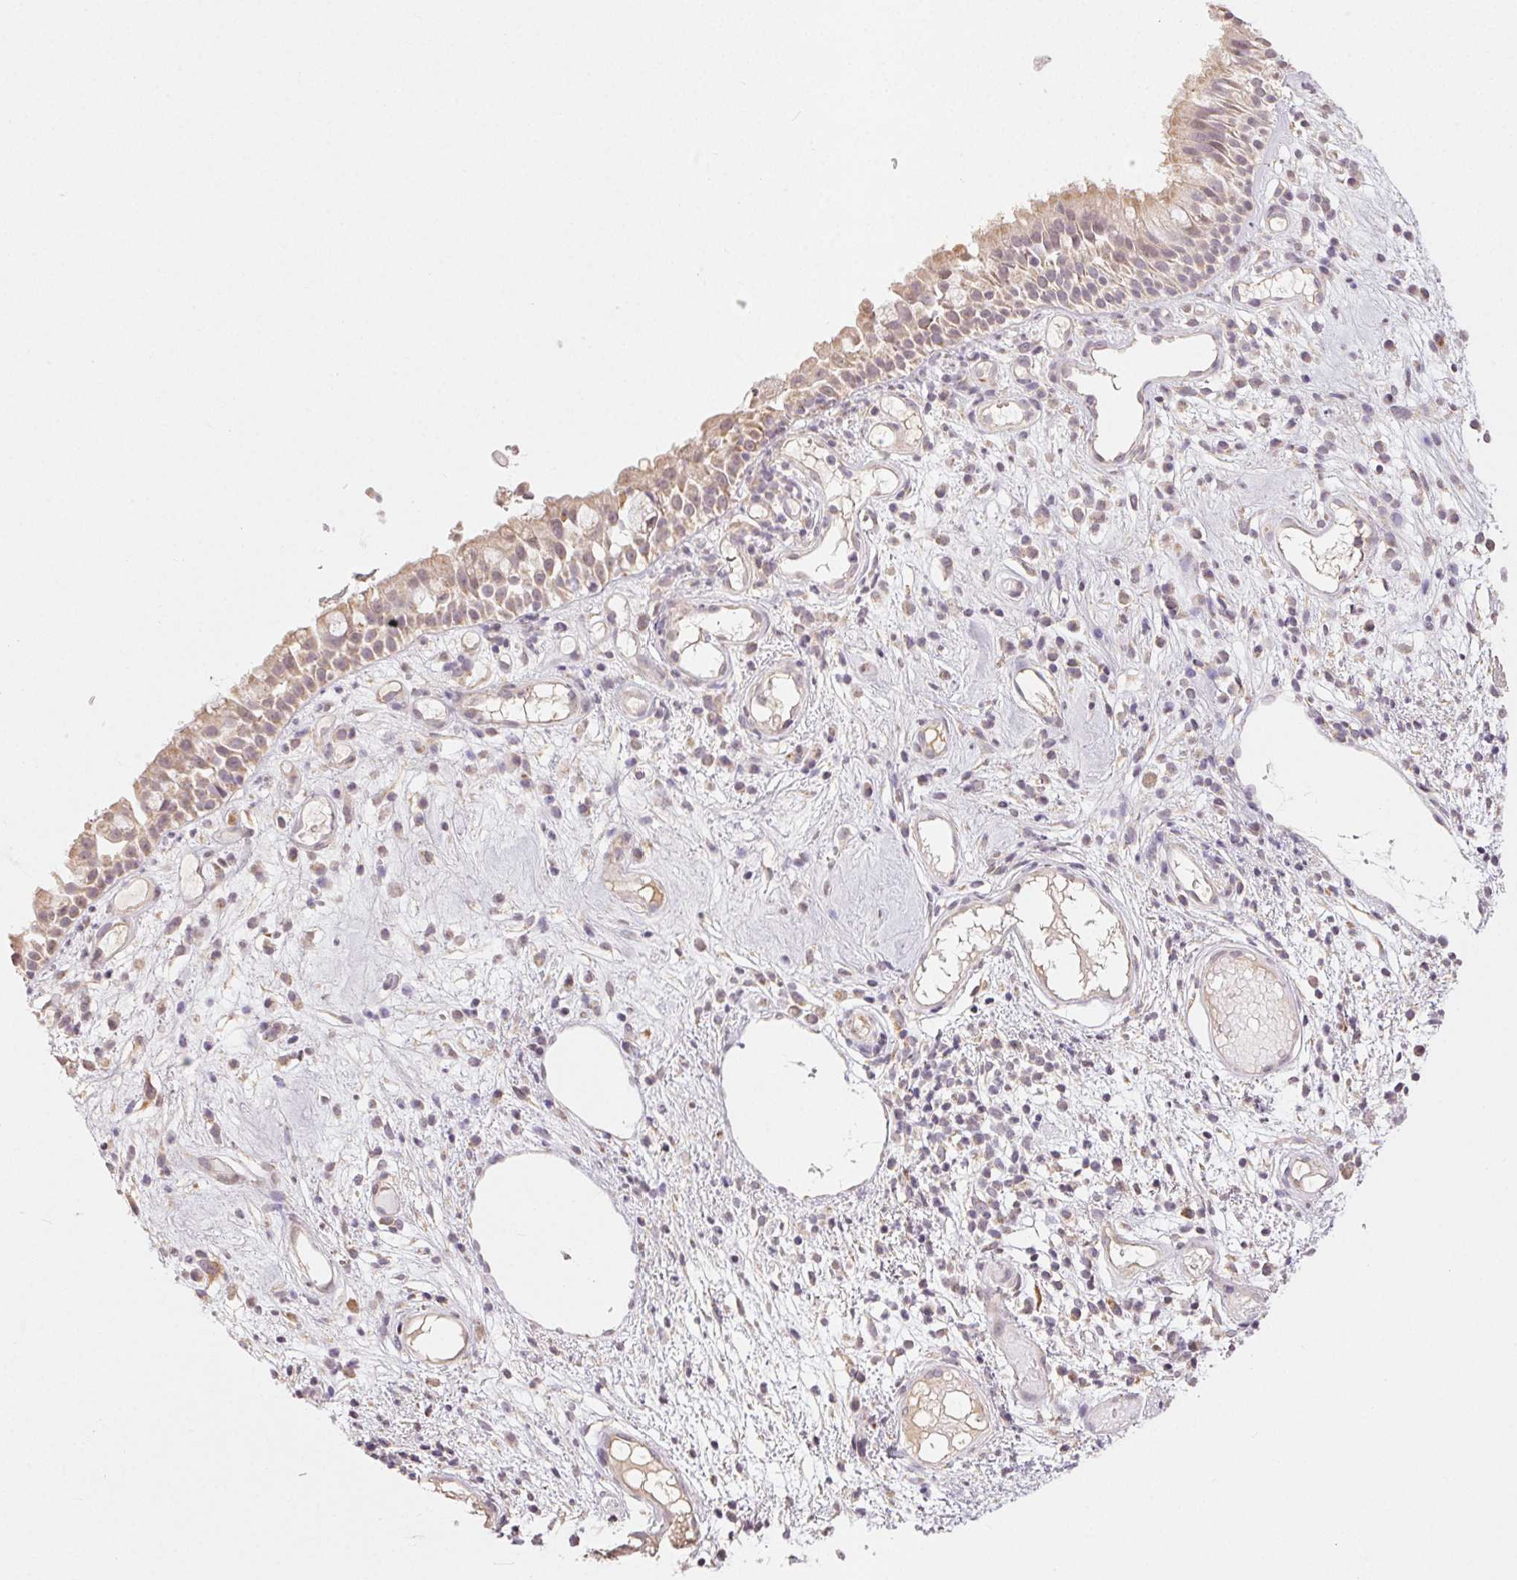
{"staining": {"intensity": "weak", "quantity": ">75%", "location": "cytoplasmic/membranous"}, "tissue": "nasopharynx", "cell_type": "Respiratory epithelial cells", "image_type": "normal", "snomed": [{"axis": "morphology", "description": "Normal tissue, NOS"}, {"axis": "morphology", "description": "Inflammation, NOS"}, {"axis": "topography", "description": "Nasopharynx"}], "caption": "Immunohistochemical staining of normal nasopharynx shows >75% levels of weak cytoplasmic/membranous protein staining in about >75% of respiratory epithelial cells. (DAB IHC with brightfield microscopy, high magnification).", "gene": "CLASP1", "patient": {"sex": "male", "age": 54}}